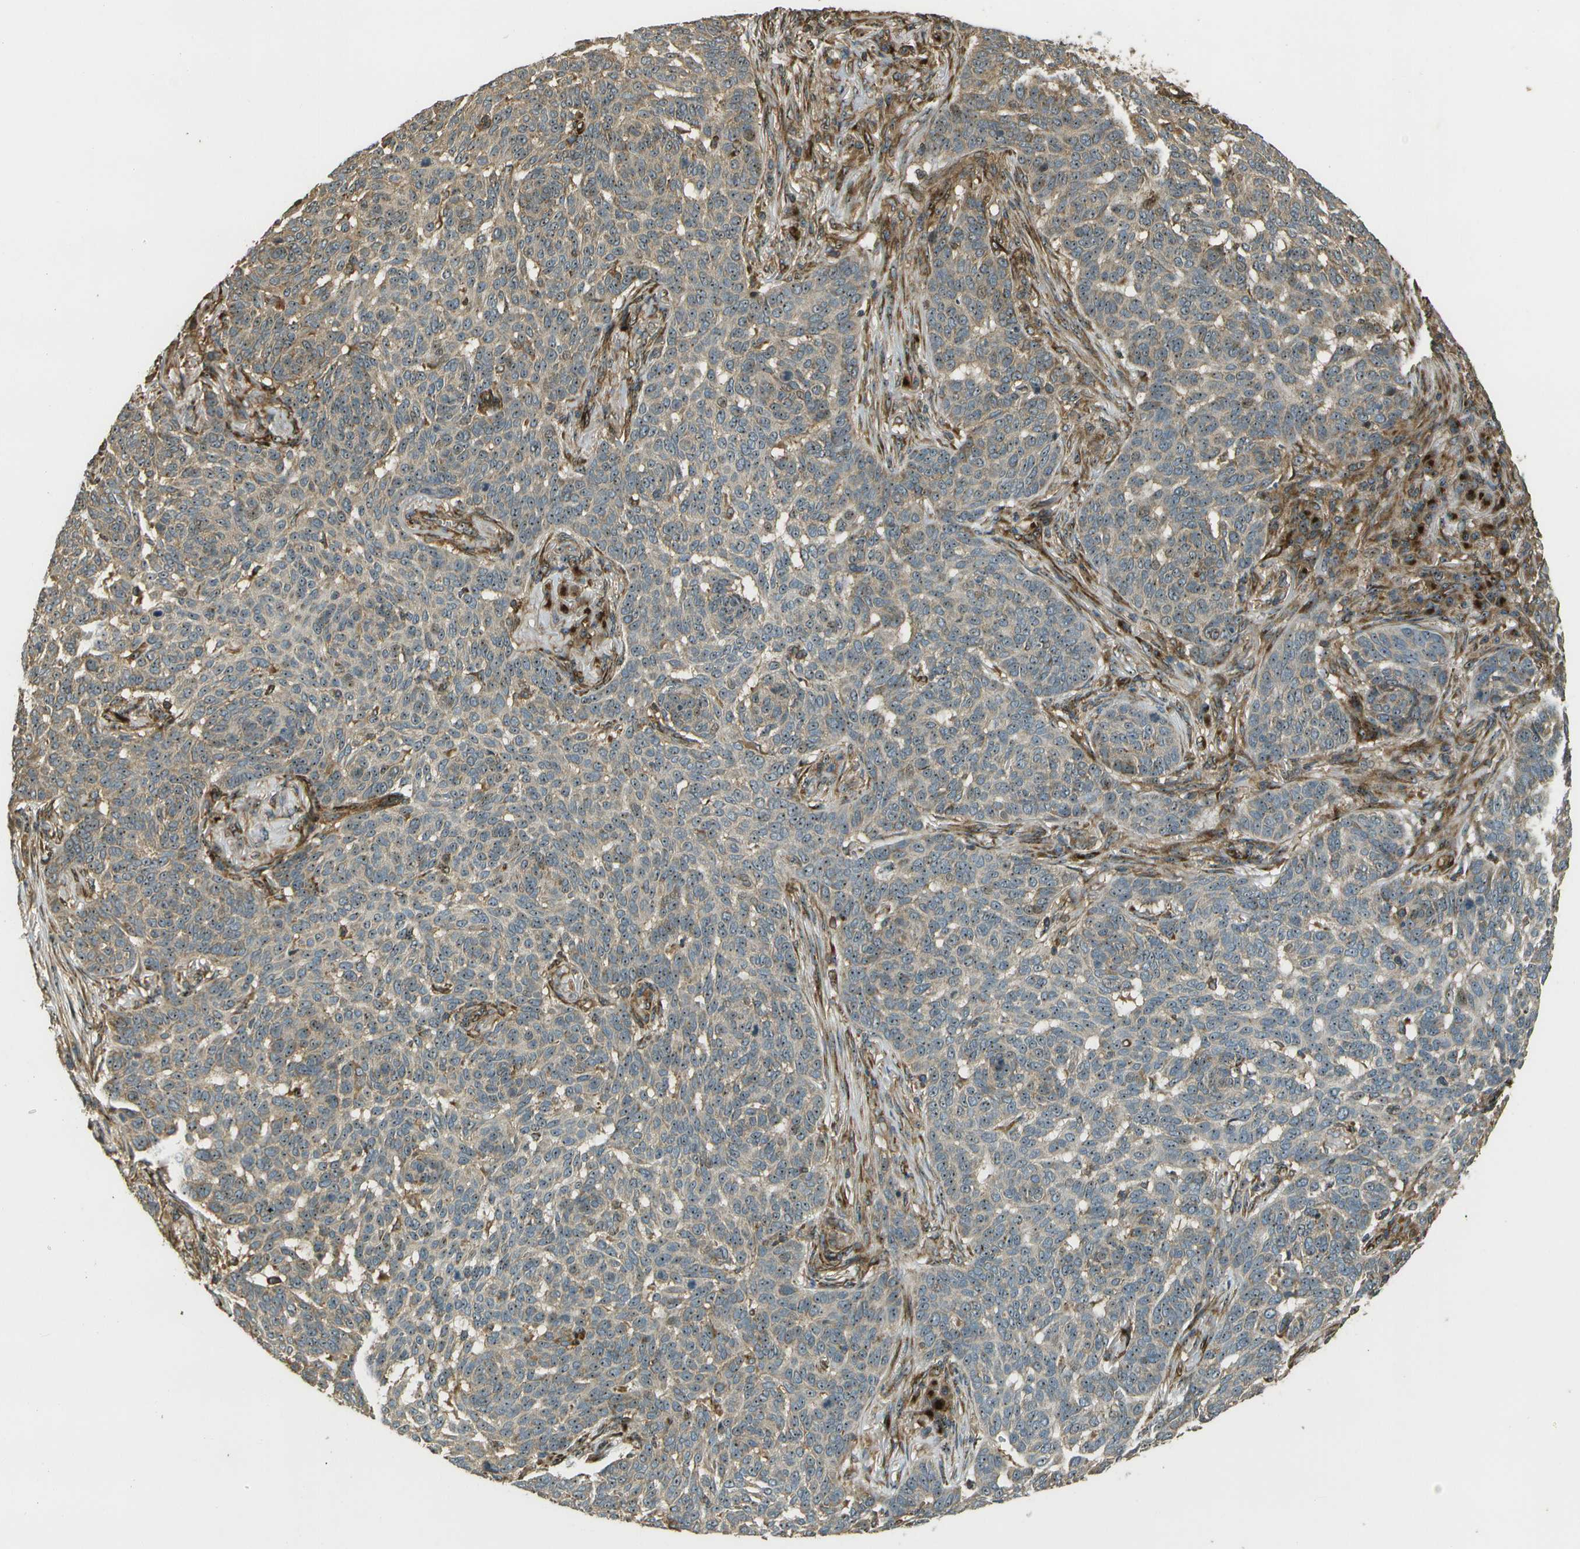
{"staining": {"intensity": "moderate", "quantity": ">75%", "location": "nuclear"}, "tissue": "skin cancer", "cell_type": "Tumor cells", "image_type": "cancer", "snomed": [{"axis": "morphology", "description": "Basal cell carcinoma"}, {"axis": "topography", "description": "Skin"}], "caption": "Skin basal cell carcinoma was stained to show a protein in brown. There is medium levels of moderate nuclear expression in about >75% of tumor cells.", "gene": "LRP12", "patient": {"sex": "male", "age": 85}}